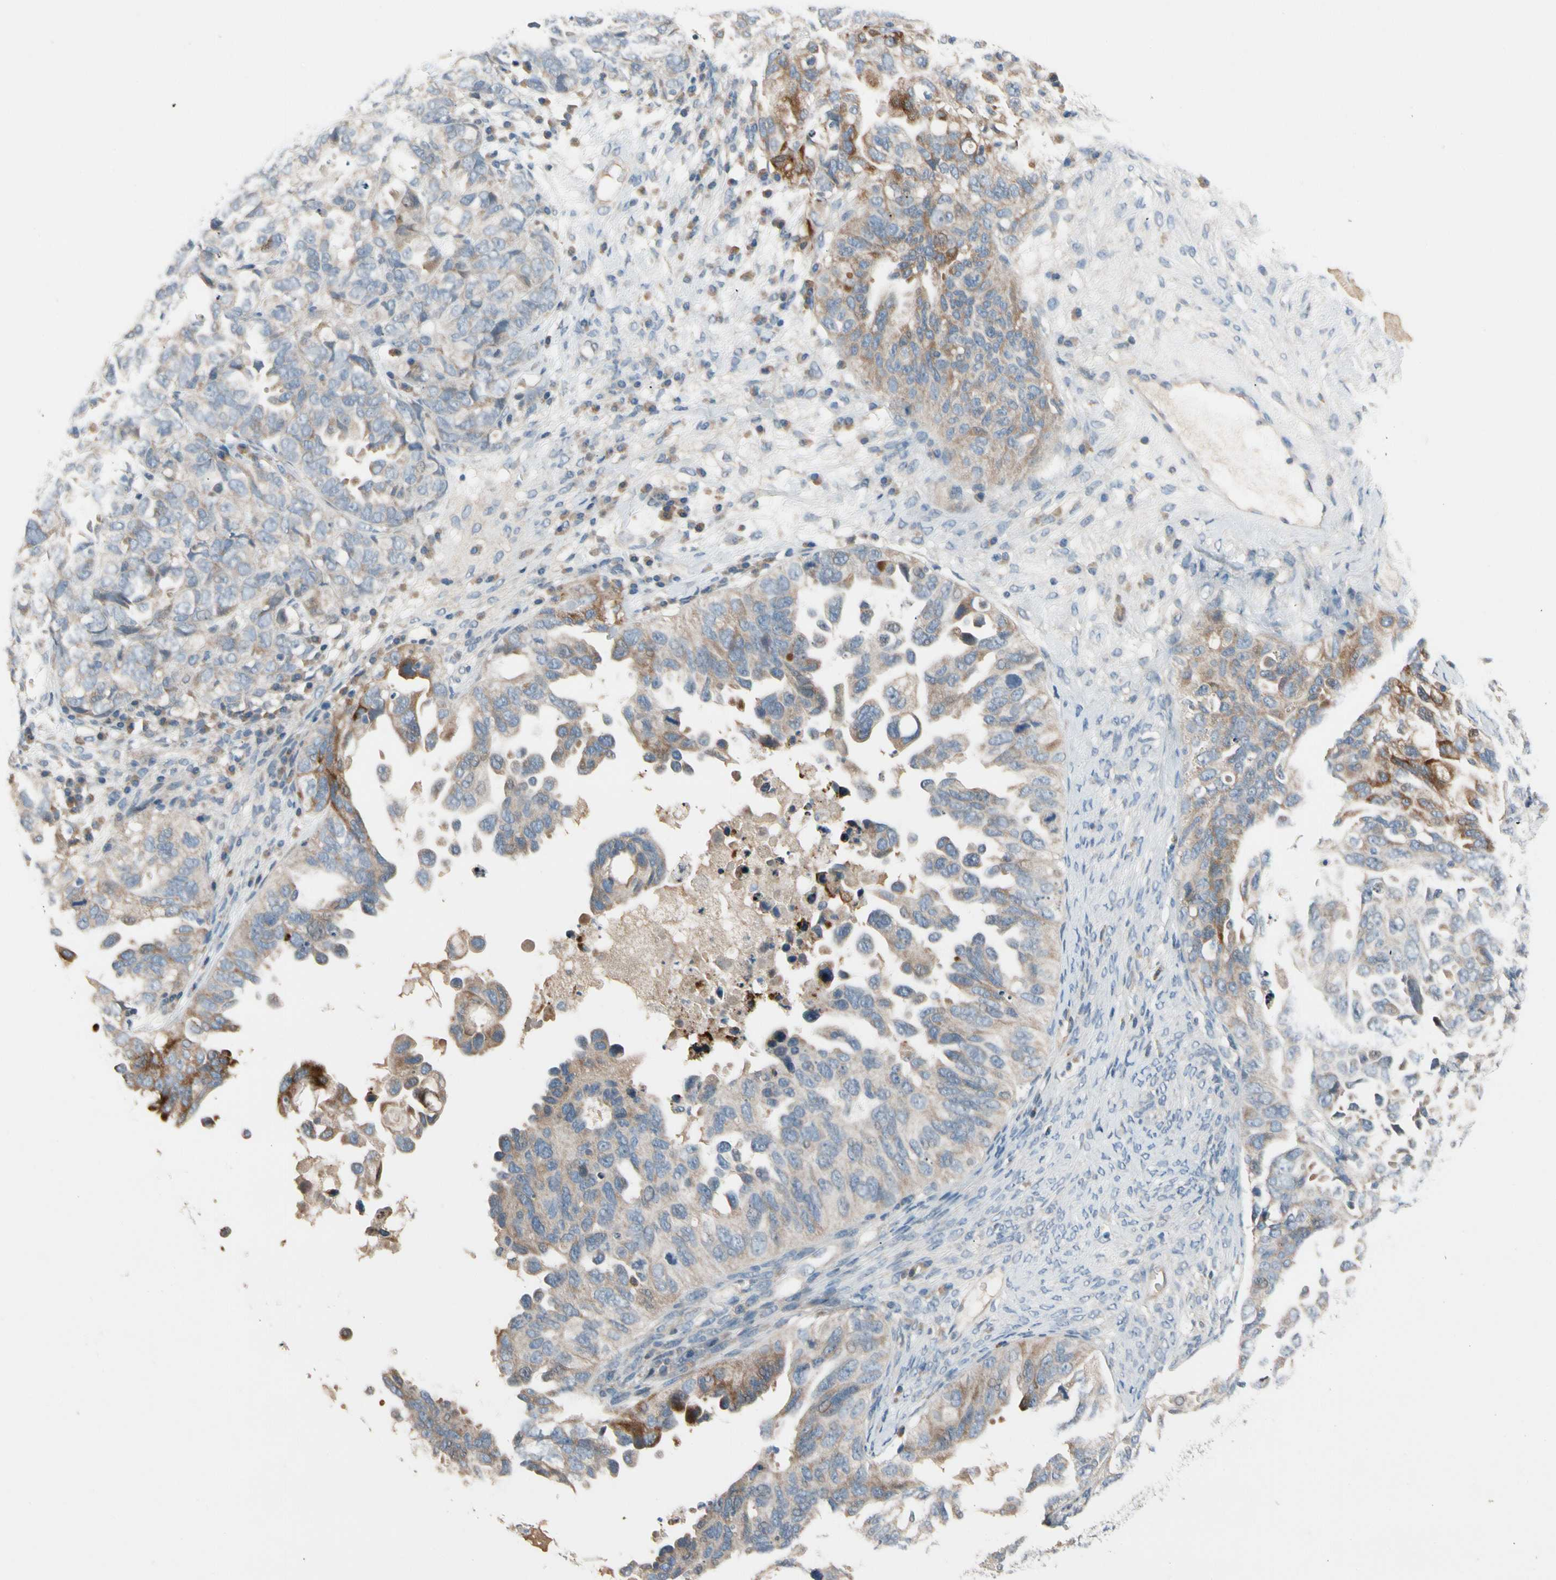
{"staining": {"intensity": "moderate", "quantity": ">75%", "location": "cytoplasmic/membranous"}, "tissue": "ovarian cancer", "cell_type": "Tumor cells", "image_type": "cancer", "snomed": [{"axis": "morphology", "description": "Cystadenocarcinoma, serous, NOS"}, {"axis": "topography", "description": "Ovary"}], "caption": "Human ovarian cancer (serous cystadenocarcinoma) stained with a protein marker displays moderate staining in tumor cells.", "gene": "PIP5K1B", "patient": {"sex": "female", "age": 82}}